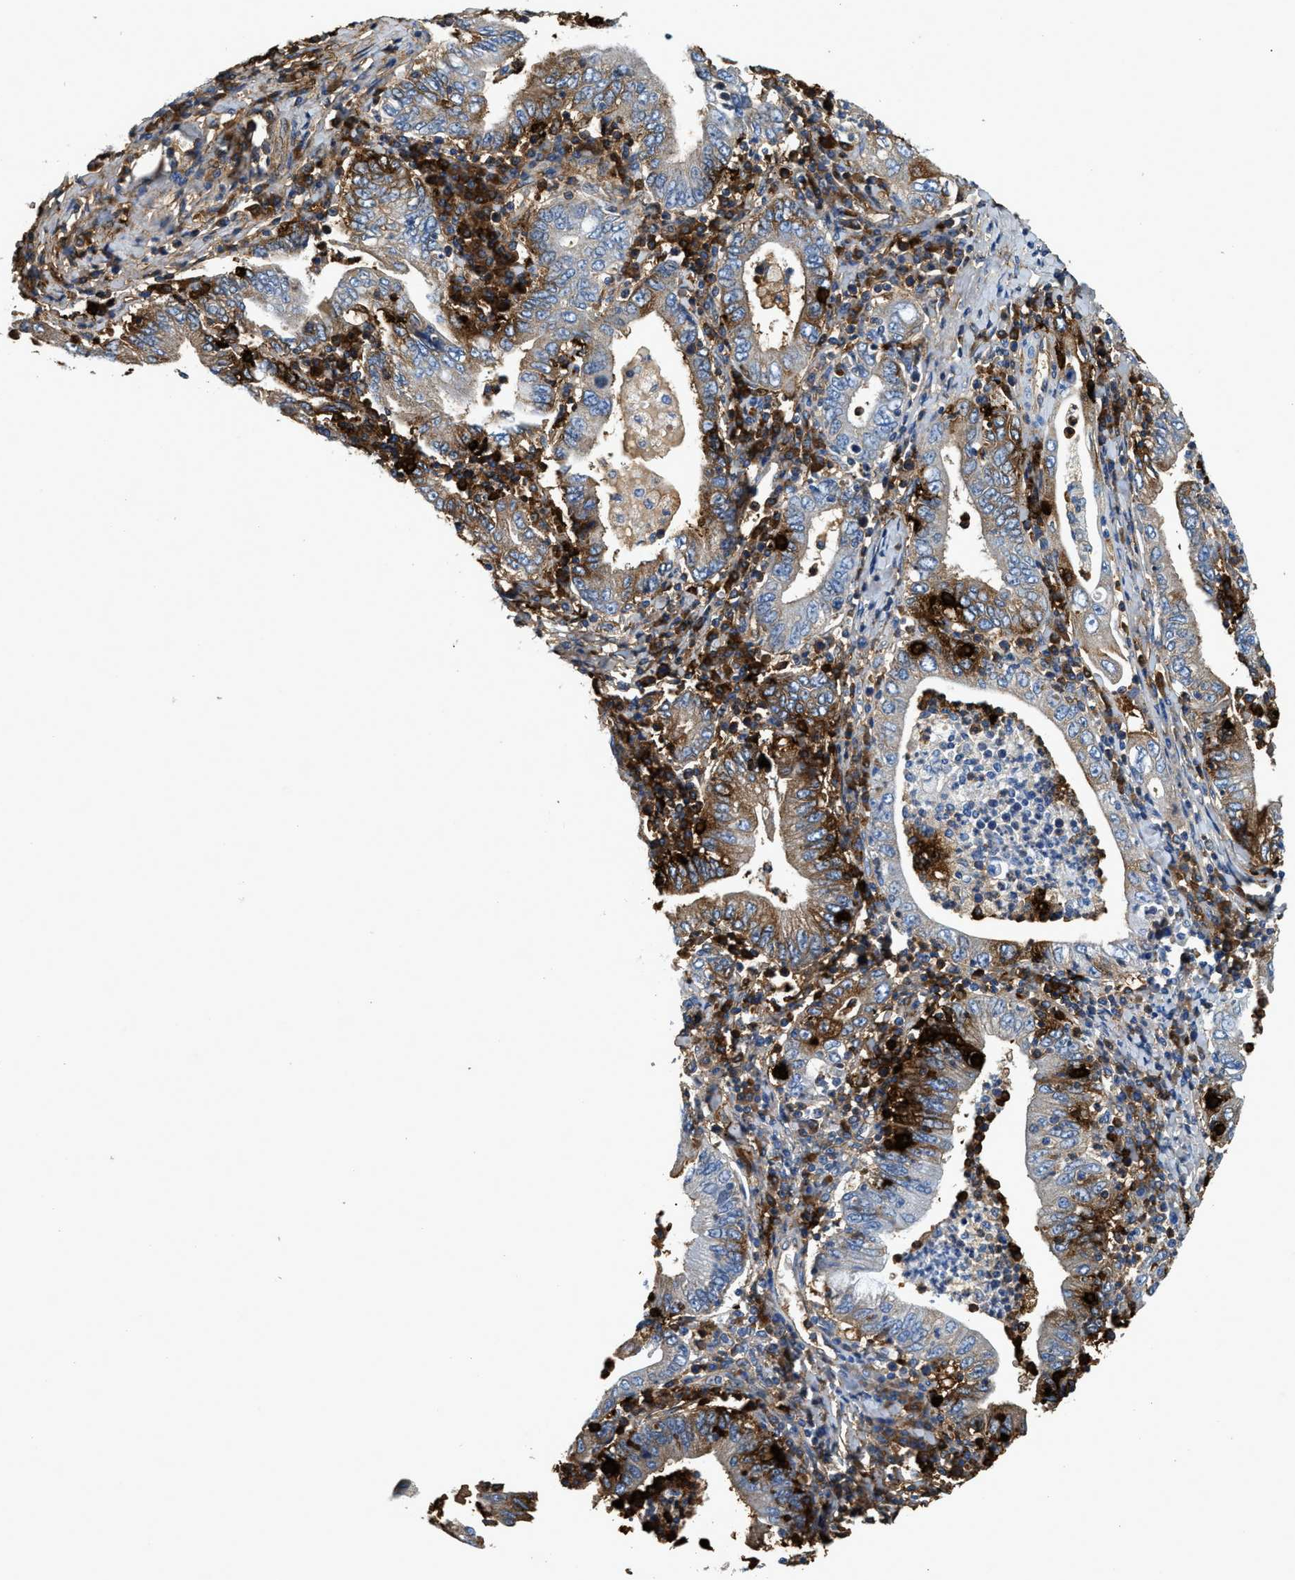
{"staining": {"intensity": "moderate", "quantity": ">75%", "location": "cytoplasmic/membranous"}, "tissue": "stomach cancer", "cell_type": "Tumor cells", "image_type": "cancer", "snomed": [{"axis": "morphology", "description": "Normal tissue, NOS"}, {"axis": "morphology", "description": "Adenocarcinoma, NOS"}, {"axis": "topography", "description": "Esophagus"}, {"axis": "topography", "description": "Stomach, upper"}, {"axis": "topography", "description": "Peripheral nerve tissue"}], "caption": "Stomach cancer tissue shows moderate cytoplasmic/membranous positivity in about >75% of tumor cells", "gene": "TPSAB1", "patient": {"sex": "male", "age": 62}}